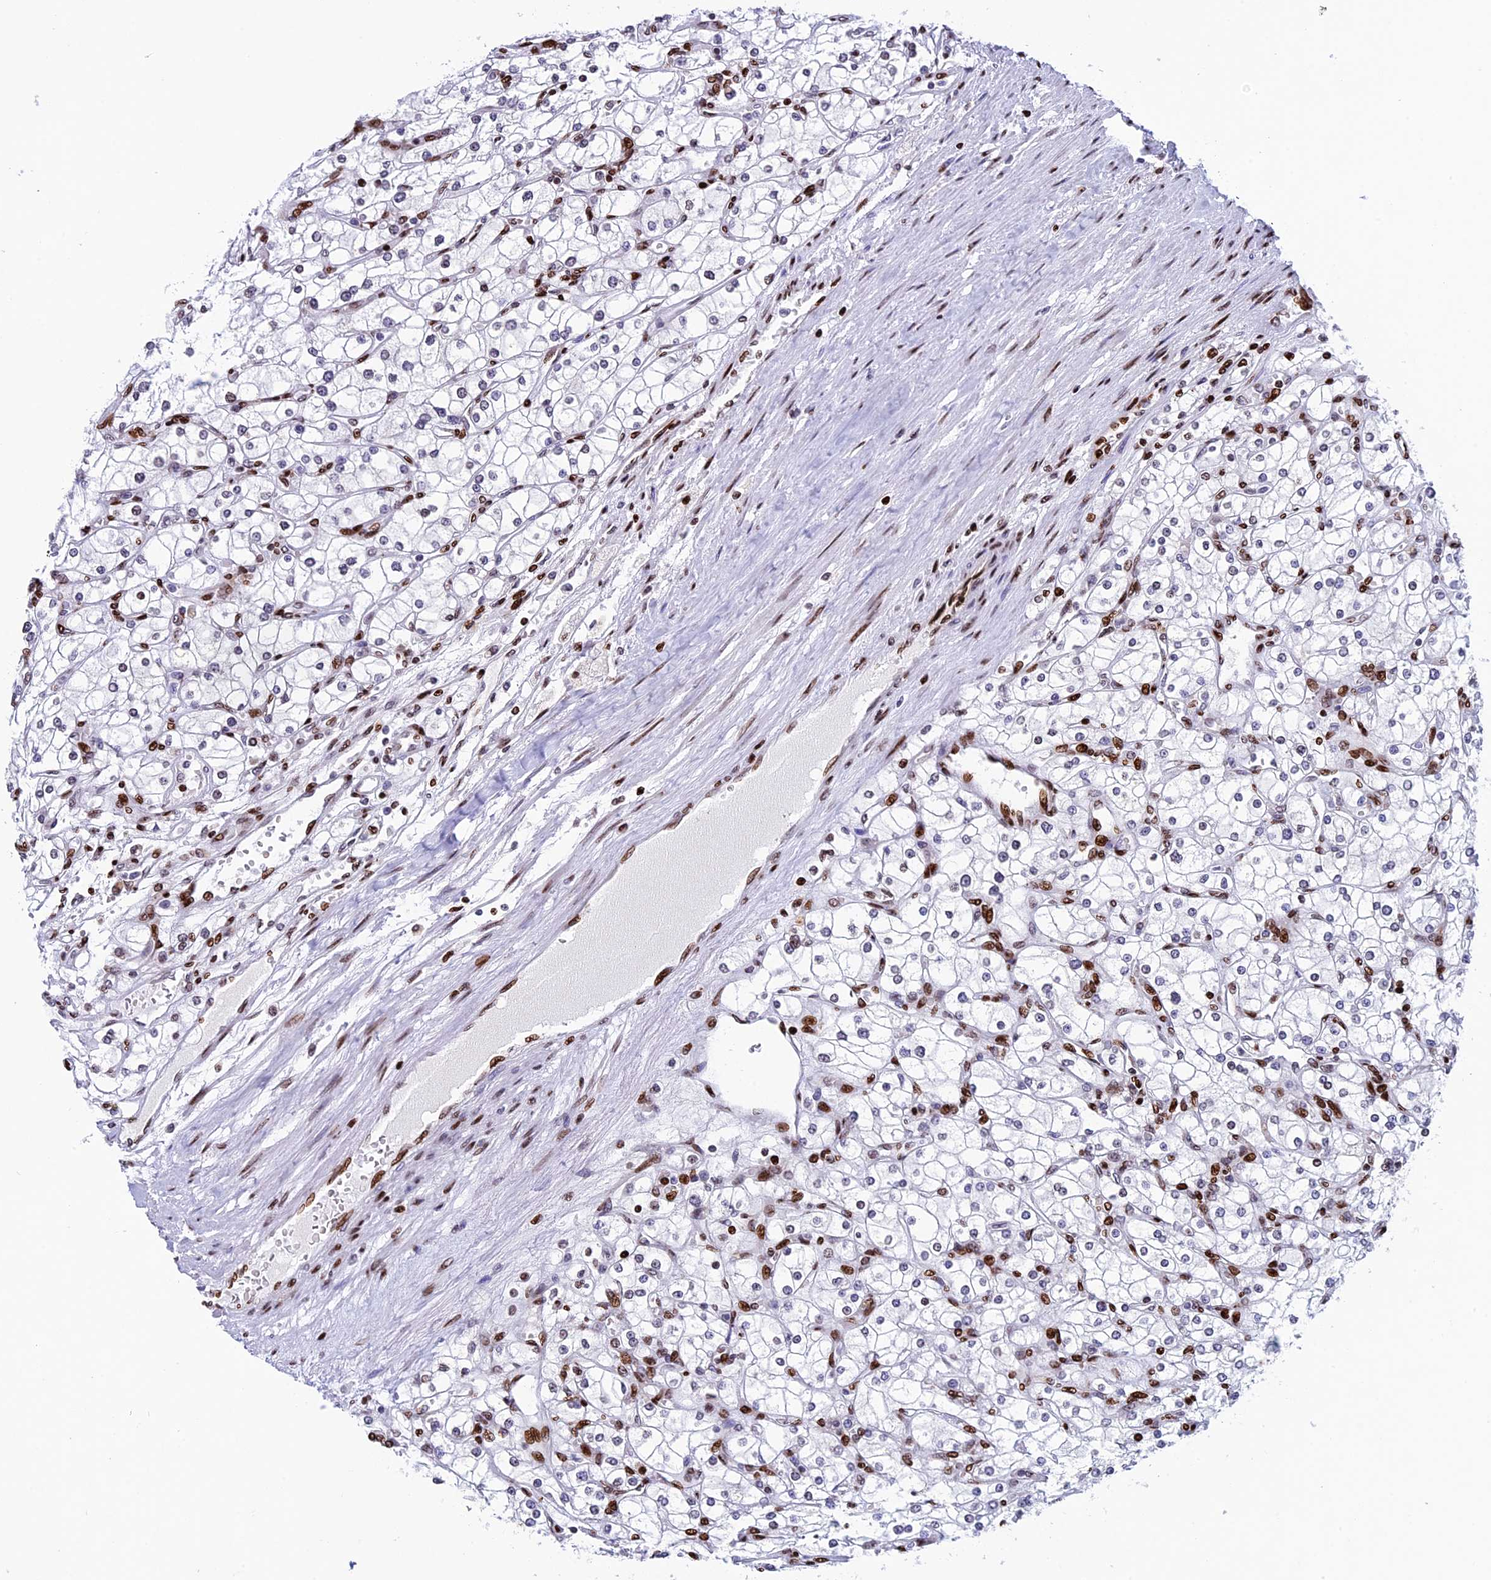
{"staining": {"intensity": "moderate", "quantity": "<25%", "location": "nuclear"}, "tissue": "renal cancer", "cell_type": "Tumor cells", "image_type": "cancer", "snomed": [{"axis": "morphology", "description": "Adenocarcinoma, NOS"}, {"axis": "topography", "description": "Kidney"}], "caption": "Immunohistochemistry image of human renal adenocarcinoma stained for a protein (brown), which shows low levels of moderate nuclear staining in approximately <25% of tumor cells.", "gene": "BTBD3", "patient": {"sex": "male", "age": 80}}